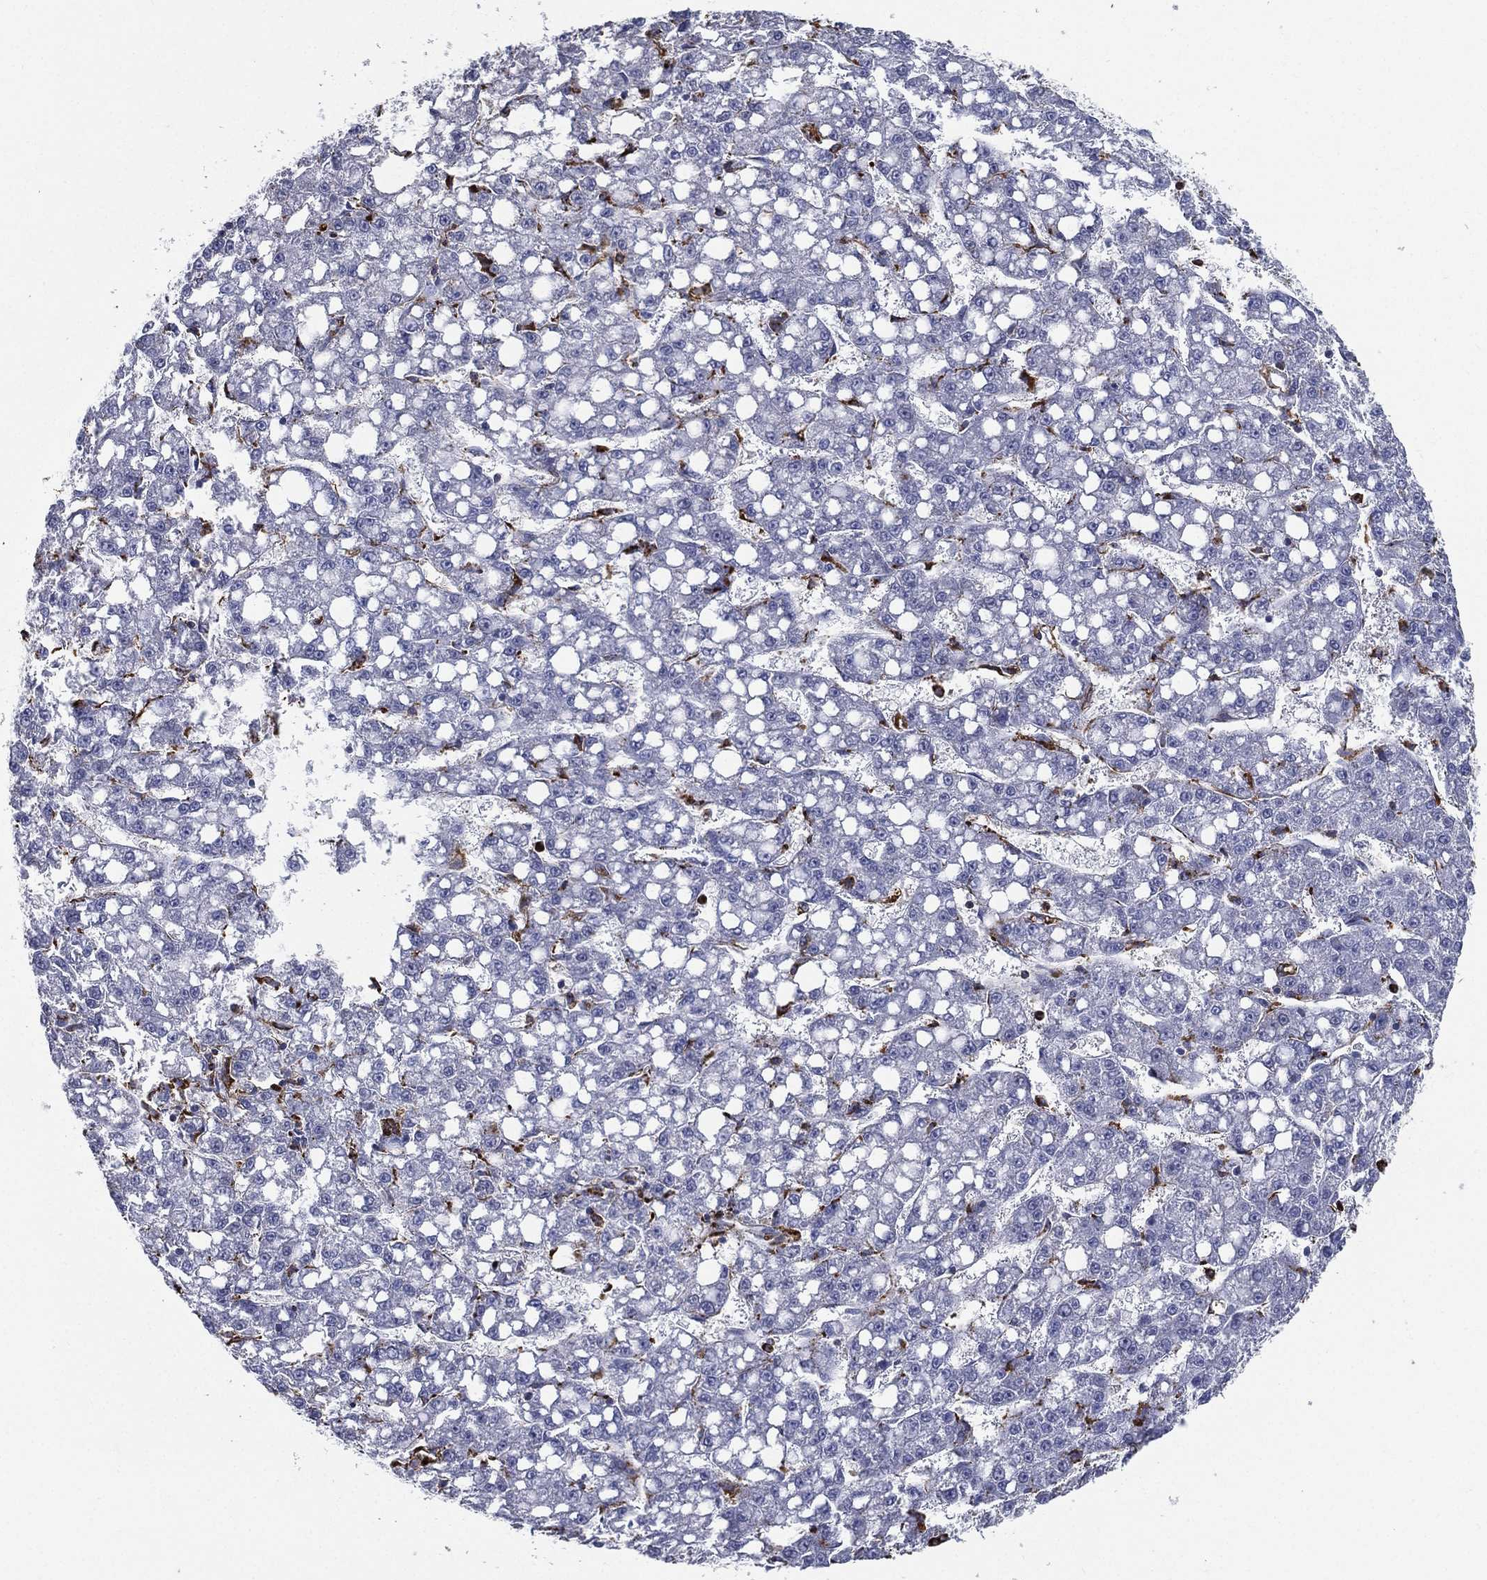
{"staining": {"intensity": "negative", "quantity": "none", "location": "none"}, "tissue": "liver cancer", "cell_type": "Tumor cells", "image_type": "cancer", "snomed": [{"axis": "morphology", "description": "Carcinoma, Hepatocellular, NOS"}, {"axis": "topography", "description": "Liver"}], "caption": "This is a micrograph of IHC staining of hepatocellular carcinoma (liver), which shows no expression in tumor cells. The staining was performed using DAB (3,3'-diaminobenzidine) to visualize the protein expression in brown, while the nuclei were stained in blue with hematoxylin (Magnification: 20x).", "gene": "EVI2B", "patient": {"sex": "female", "age": 65}}